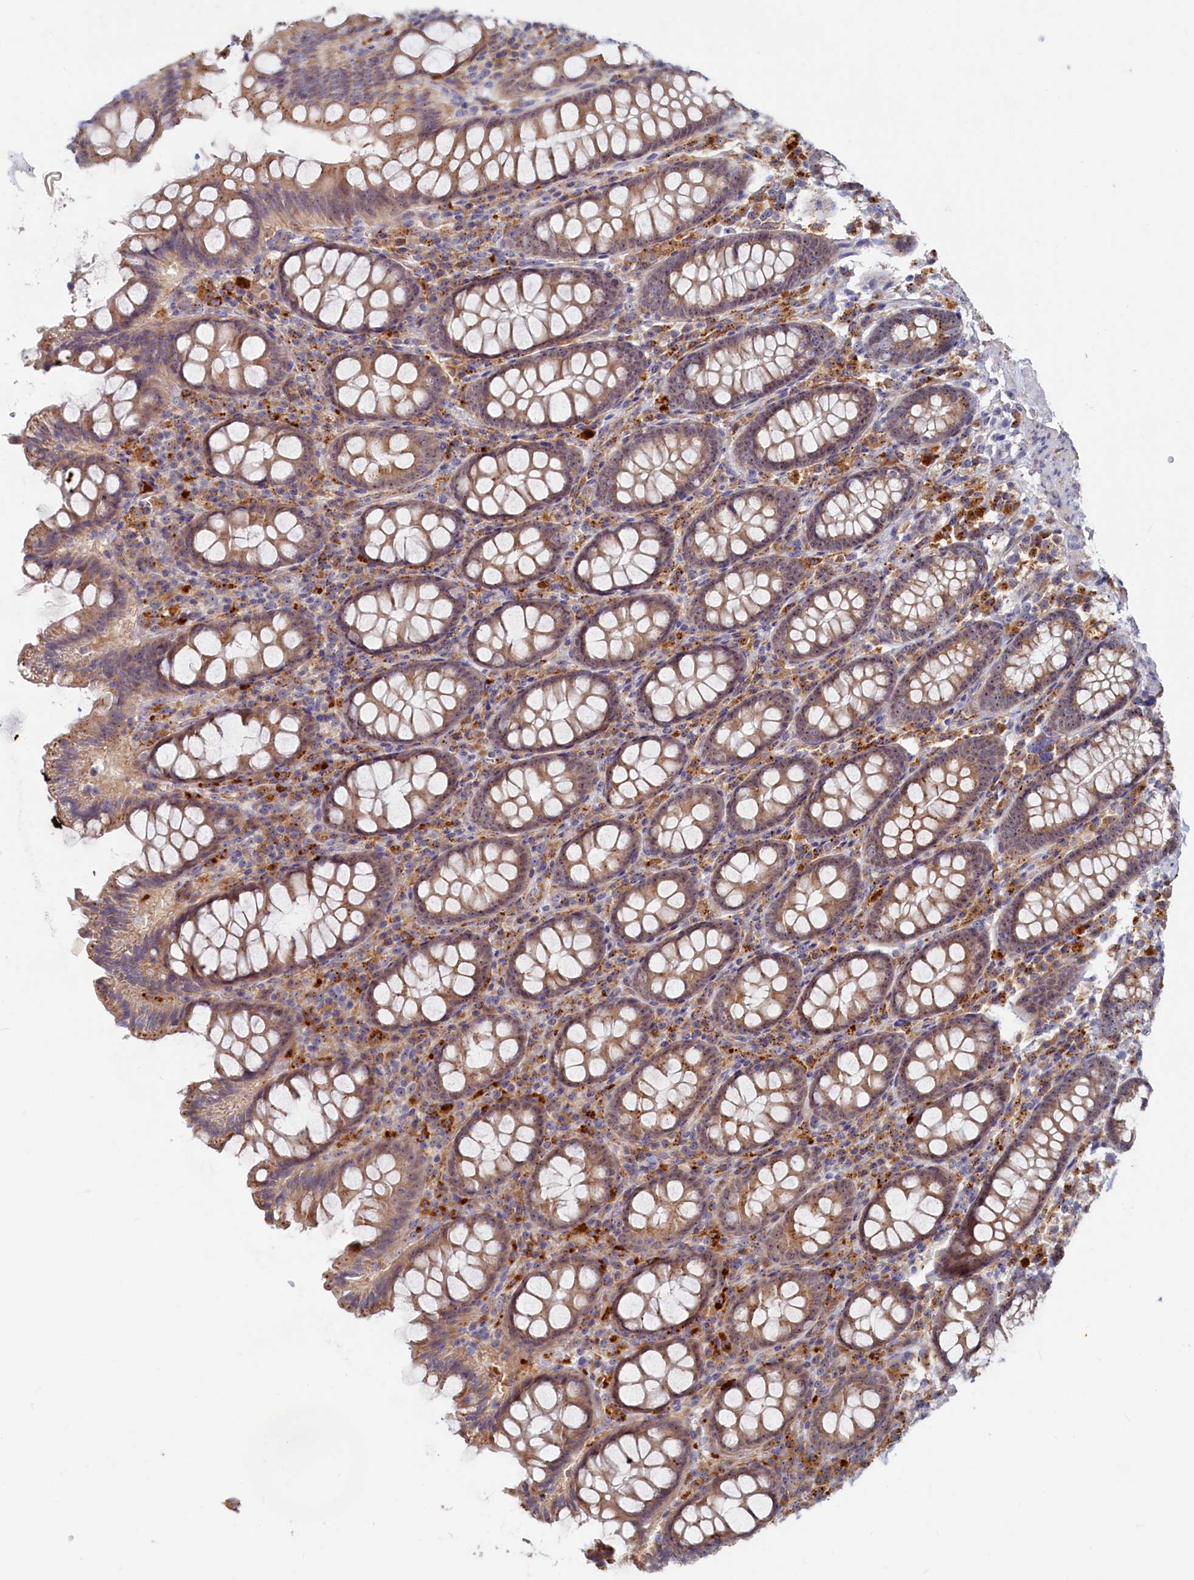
{"staining": {"intensity": "weak", "quantity": ">75%", "location": "cytoplasmic/membranous"}, "tissue": "colon", "cell_type": "Endothelial cells", "image_type": "normal", "snomed": [{"axis": "morphology", "description": "Normal tissue, NOS"}, {"axis": "topography", "description": "Colon"}], "caption": "This is a photomicrograph of immunohistochemistry staining of normal colon, which shows weak positivity in the cytoplasmic/membranous of endothelial cells.", "gene": "RGS7BP", "patient": {"sex": "female", "age": 79}}